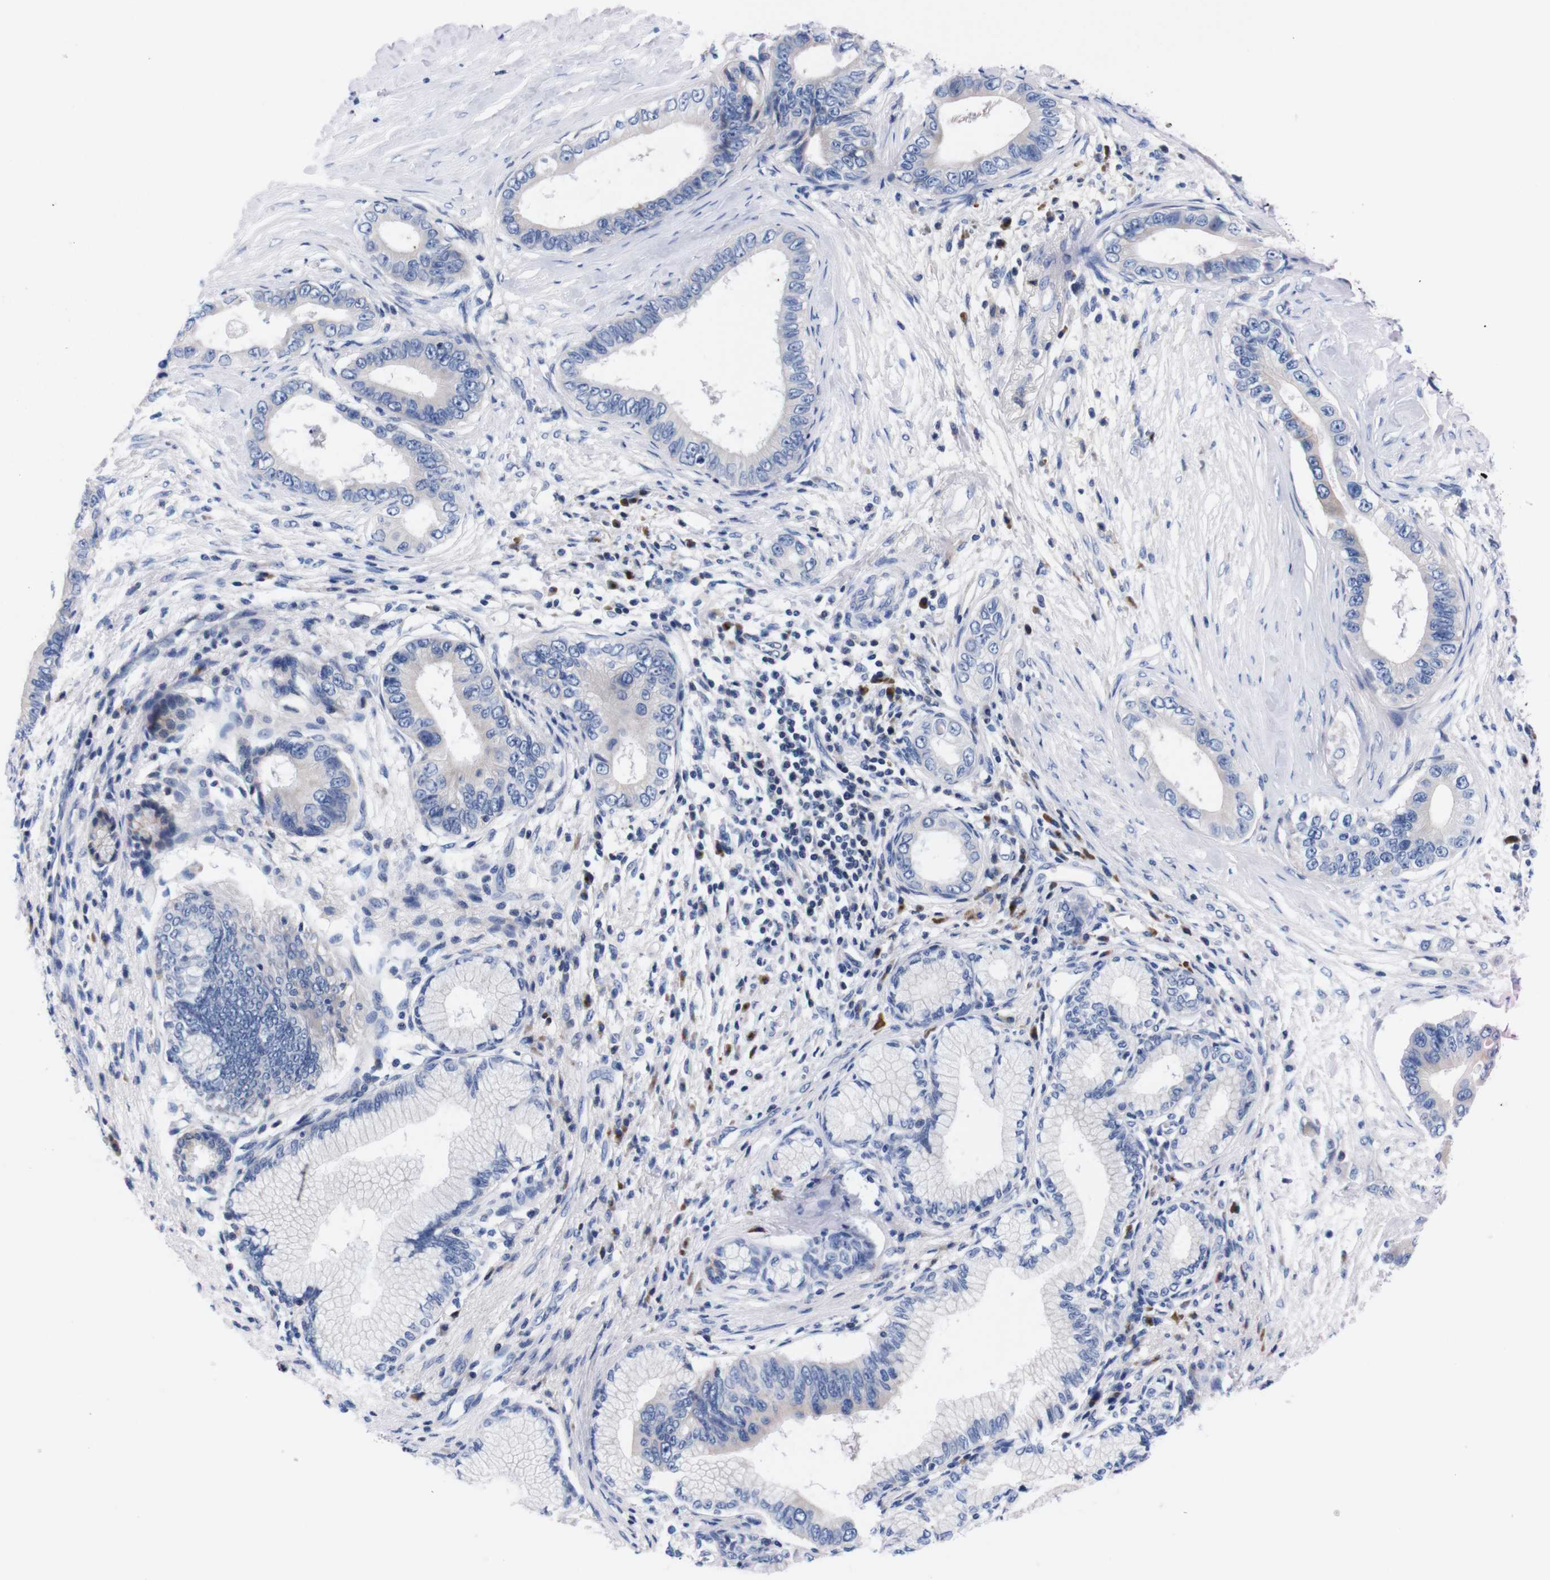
{"staining": {"intensity": "negative", "quantity": "none", "location": "none"}, "tissue": "pancreatic cancer", "cell_type": "Tumor cells", "image_type": "cancer", "snomed": [{"axis": "morphology", "description": "Adenocarcinoma, NOS"}, {"axis": "topography", "description": "Pancreas"}], "caption": "This is an IHC micrograph of human adenocarcinoma (pancreatic). There is no staining in tumor cells.", "gene": "FAM210A", "patient": {"sex": "male", "age": 77}}